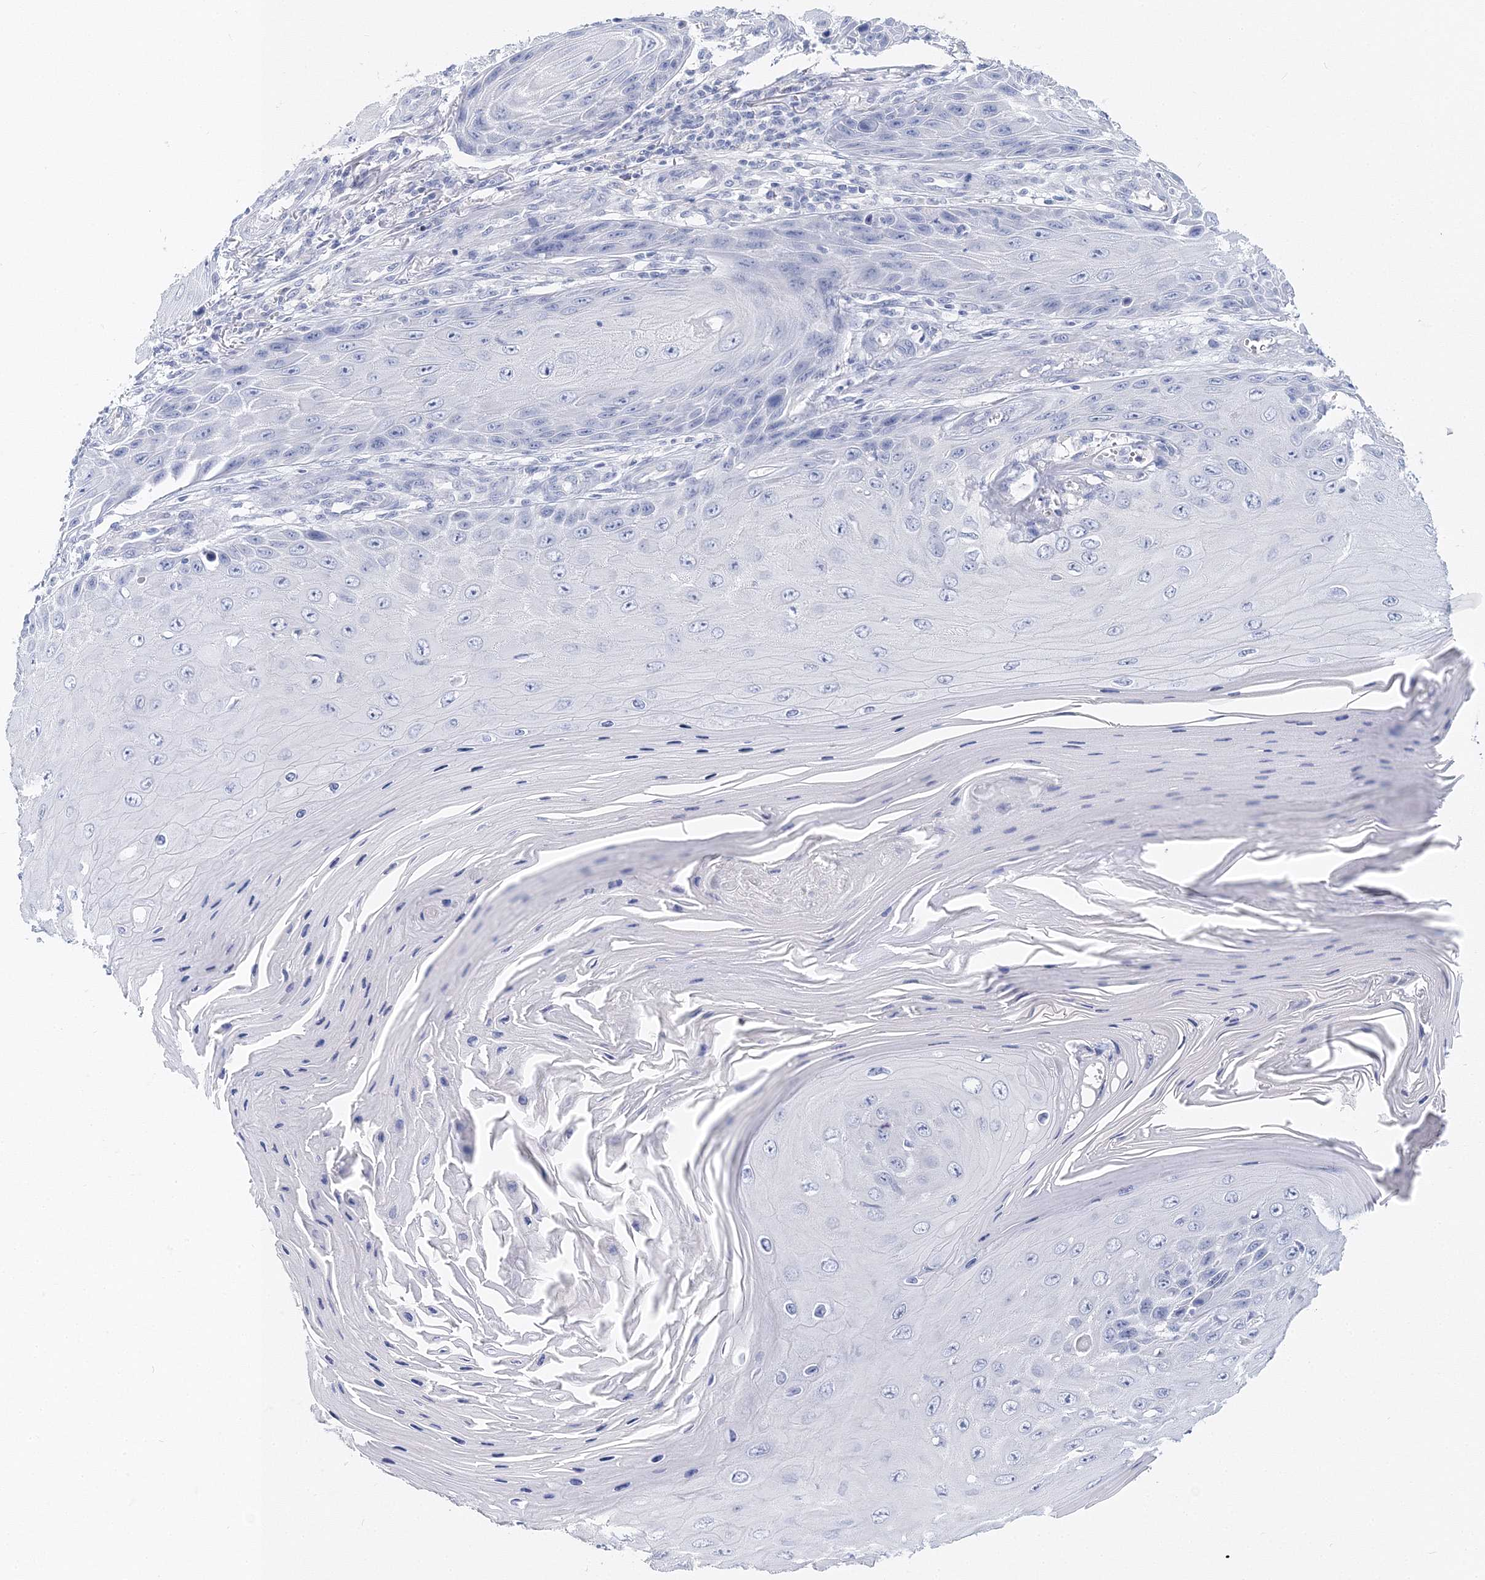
{"staining": {"intensity": "negative", "quantity": "none", "location": "none"}, "tissue": "skin cancer", "cell_type": "Tumor cells", "image_type": "cancer", "snomed": [{"axis": "morphology", "description": "Squamous cell carcinoma, NOS"}, {"axis": "topography", "description": "Skin"}], "caption": "A high-resolution image shows immunohistochemistry staining of skin cancer (squamous cell carcinoma), which displays no significant staining in tumor cells. The staining is performed using DAB brown chromogen with nuclei counter-stained in using hematoxylin.", "gene": "MYOZ2", "patient": {"sex": "female", "age": 73}}